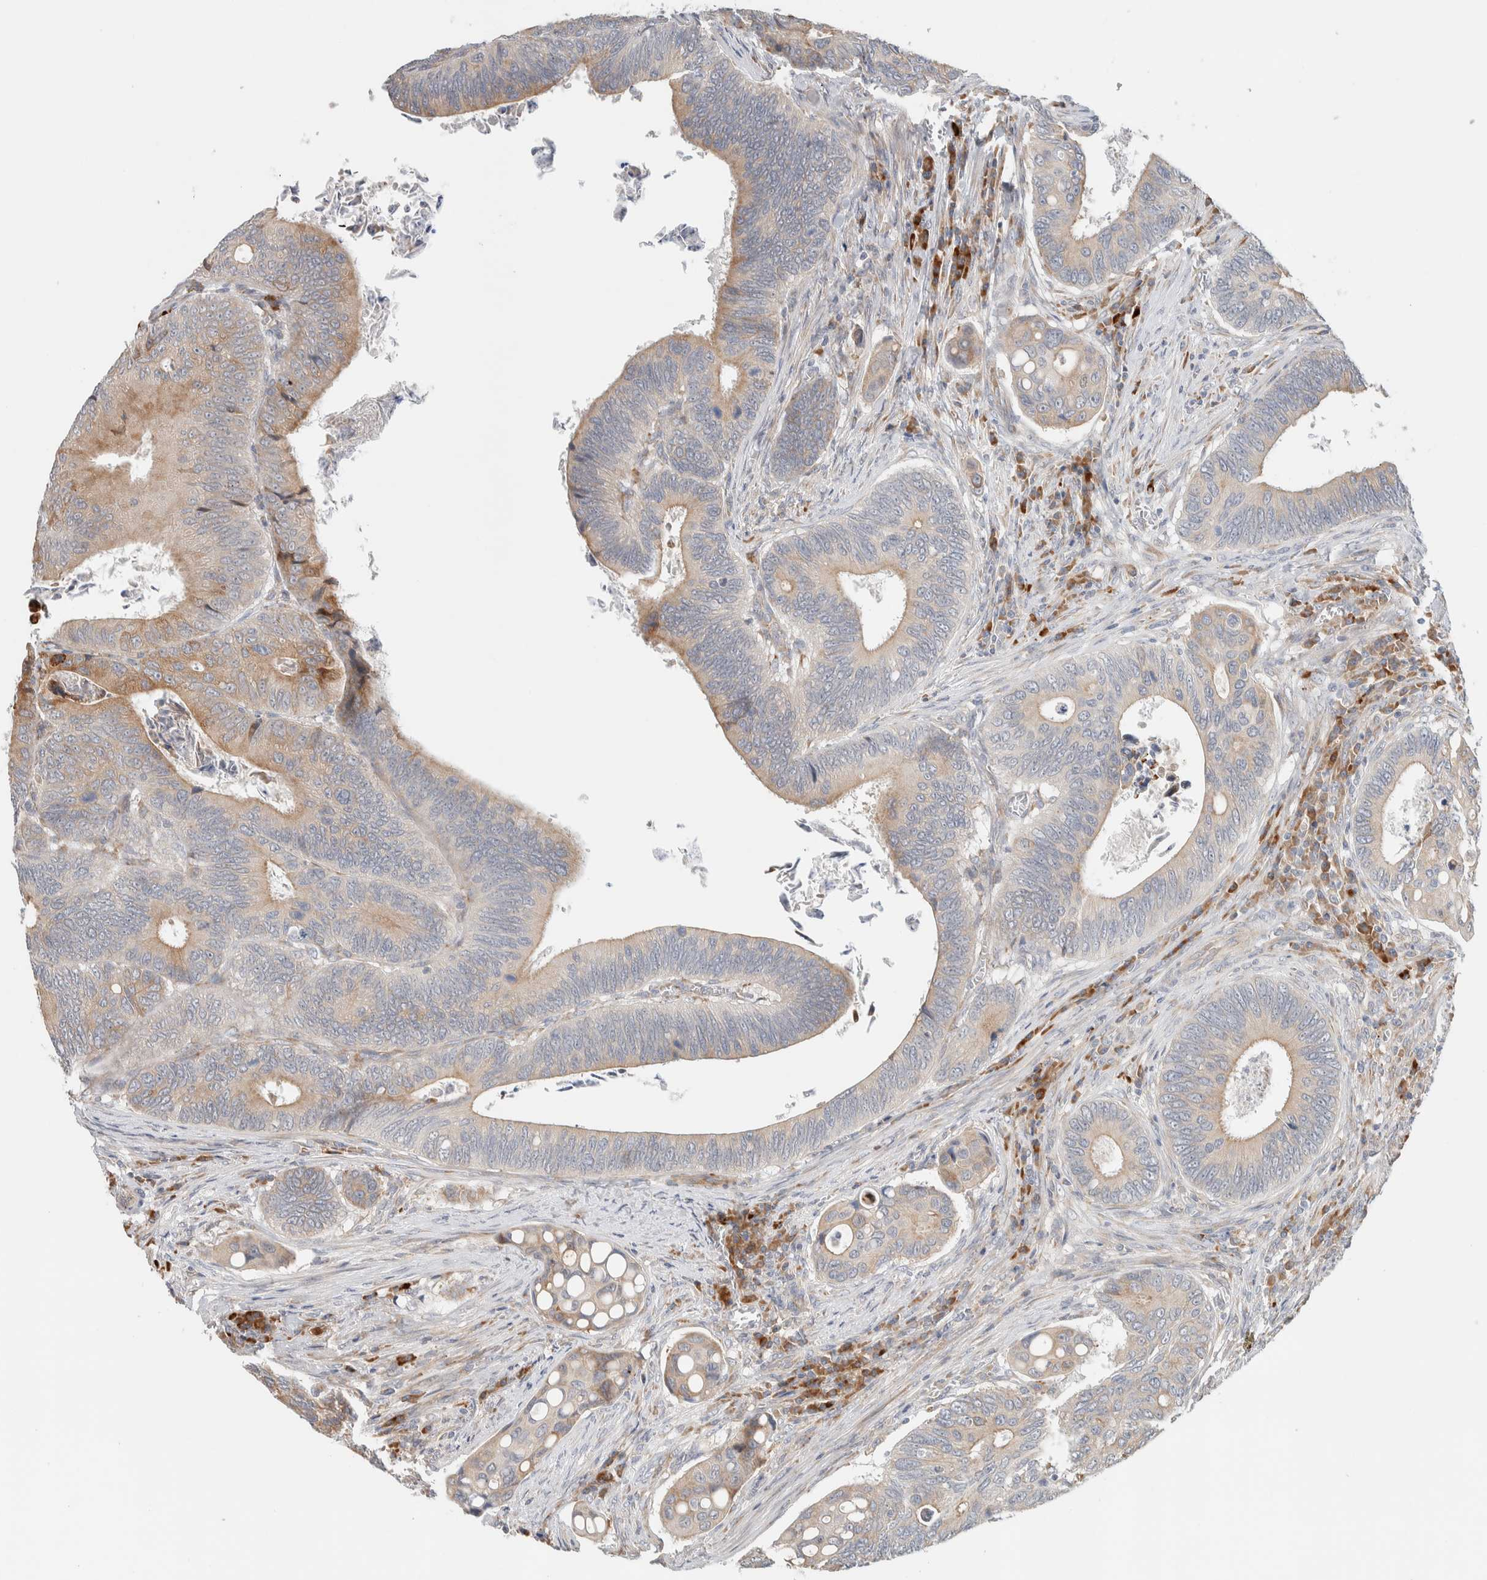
{"staining": {"intensity": "weak", "quantity": ">75%", "location": "cytoplasmic/membranous"}, "tissue": "colorectal cancer", "cell_type": "Tumor cells", "image_type": "cancer", "snomed": [{"axis": "morphology", "description": "Inflammation, NOS"}, {"axis": "morphology", "description": "Adenocarcinoma, NOS"}, {"axis": "topography", "description": "Colon"}], "caption": "Colorectal cancer (adenocarcinoma) stained with a protein marker shows weak staining in tumor cells.", "gene": "ADCY8", "patient": {"sex": "male", "age": 72}}